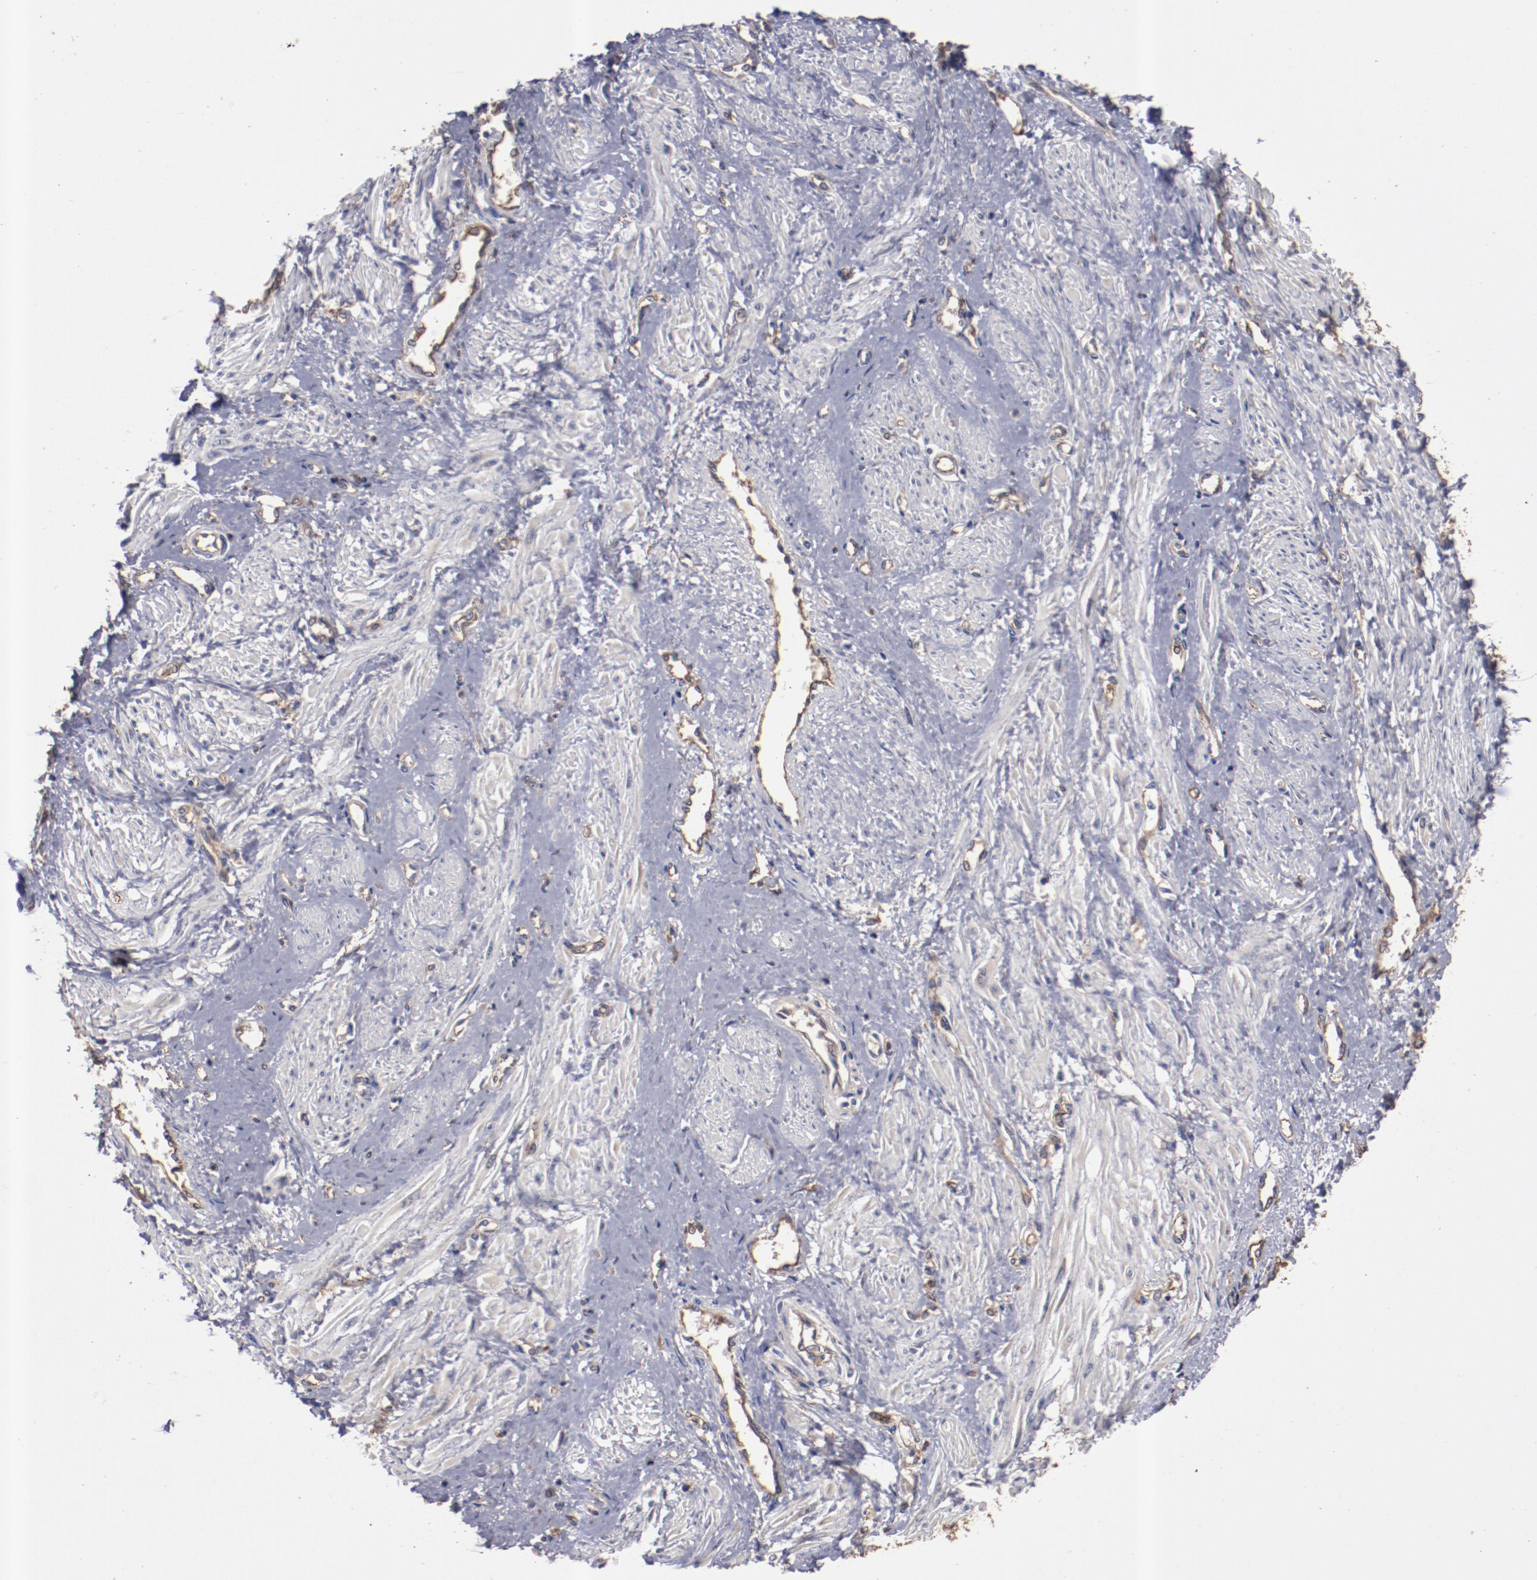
{"staining": {"intensity": "weak", "quantity": "<25%", "location": "cytoplasmic/membranous"}, "tissue": "smooth muscle", "cell_type": "Smooth muscle cells", "image_type": "normal", "snomed": [{"axis": "morphology", "description": "Normal tissue, NOS"}, {"axis": "topography", "description": "Smooth muscle"}, {"axis": "topography", "description": "Uterus"}], "caption": "Histopathology image shows no protein expression in smooth muscle cells of unremarkable smooth muscle. (Stains: DAB immunohistochemistry (IHC) with hematoxylin counter stain, Microscopy: brightfield microscopy at high magnification).", "gene": "DNAAF2", "patient": {"sex": "female", "age": 39}}